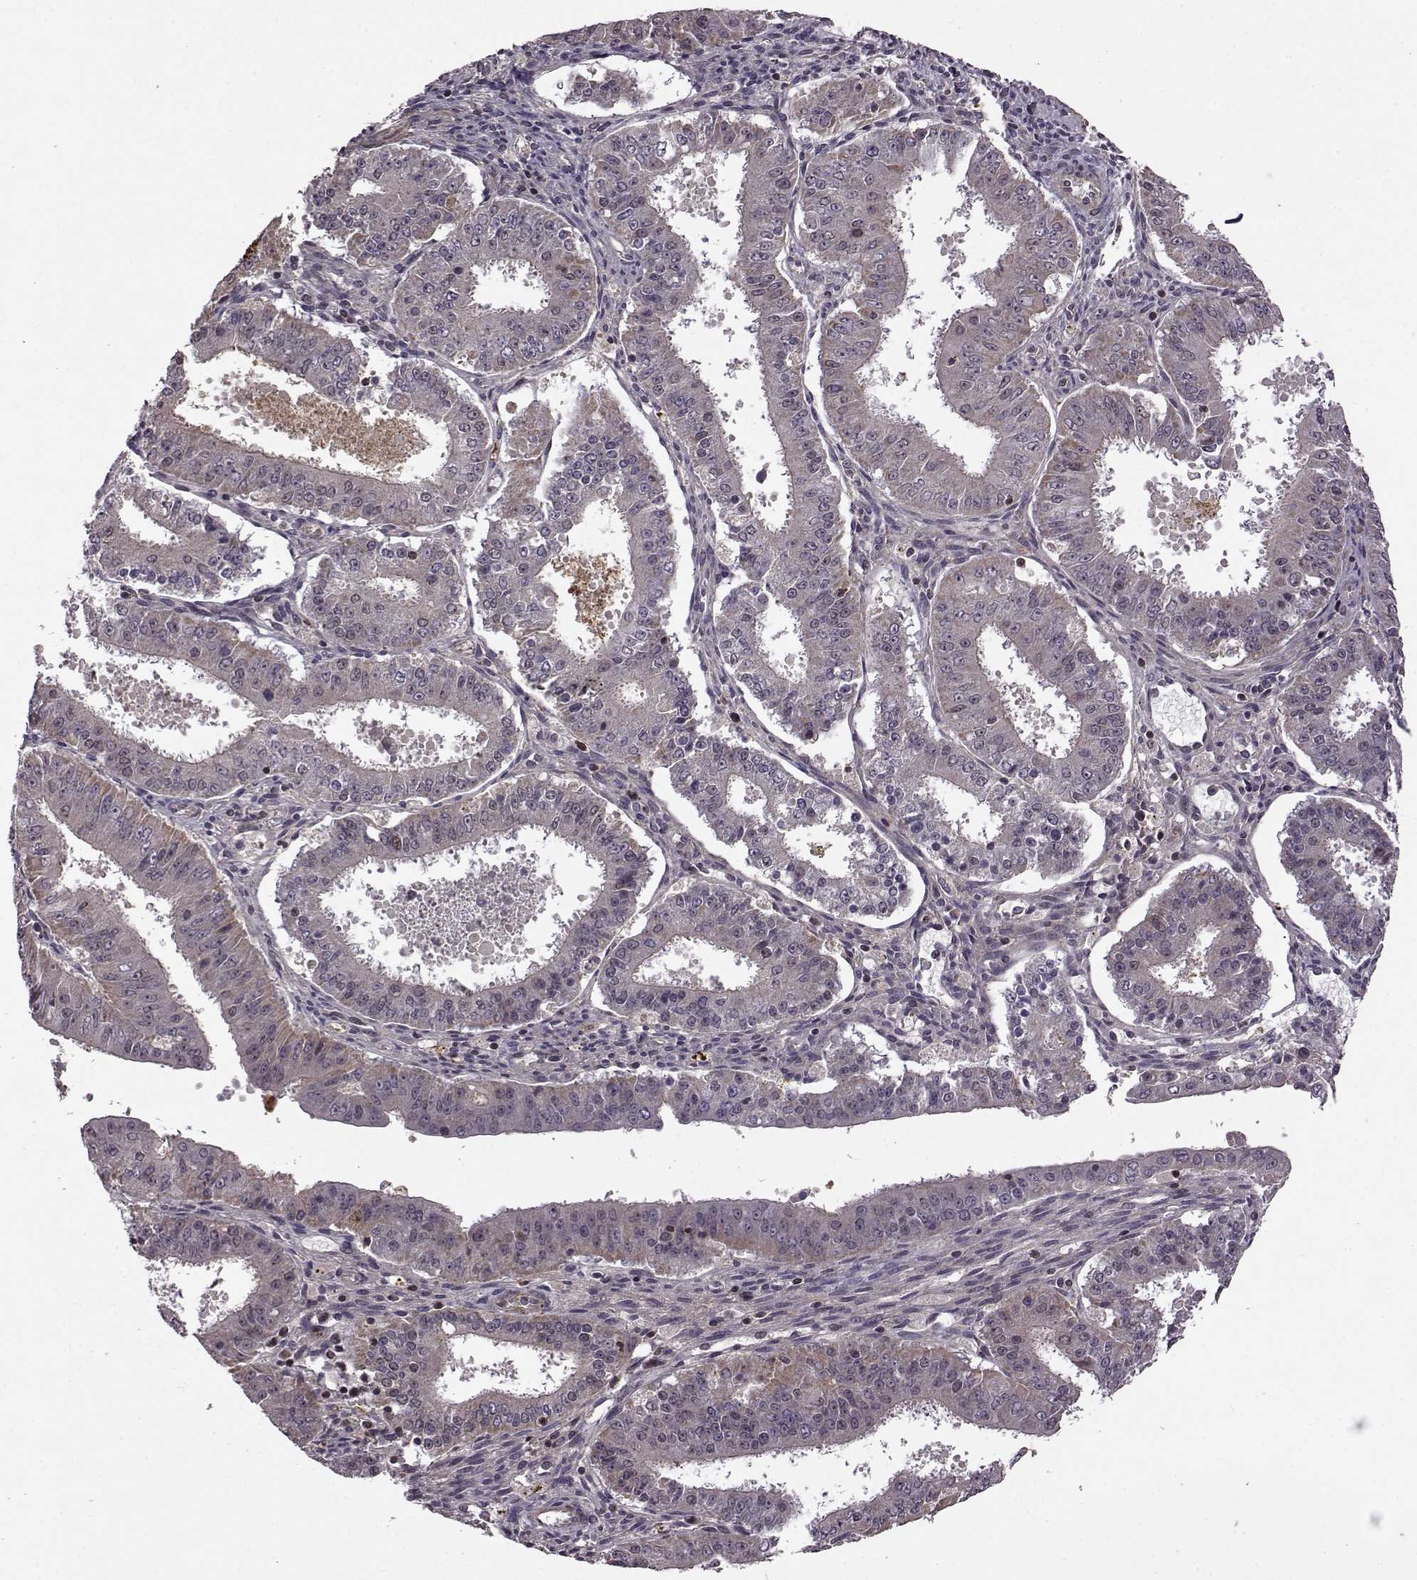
{"staining": {"intensity": "moderate", "quantity": "<25%", "location": "cytoplasmic/membranous"}, "tissue": "ovarian cancer", "cell_type": "Tumor cells", "image_type": "cancer", "snomed": [{"axis": "morphology", "description": "Carcinoma, endometroid"}, {"axis": "topography", "description": "Ovary"}], "caption": "Ovarian endometroid carcinoma was stained to show a protein in brown. There is low levels of moderate cytoplasmic/membranous staining in about <25% of tumor cells.", "gene": "TRMU", "patient": {"sex": "female", "age": 42}}